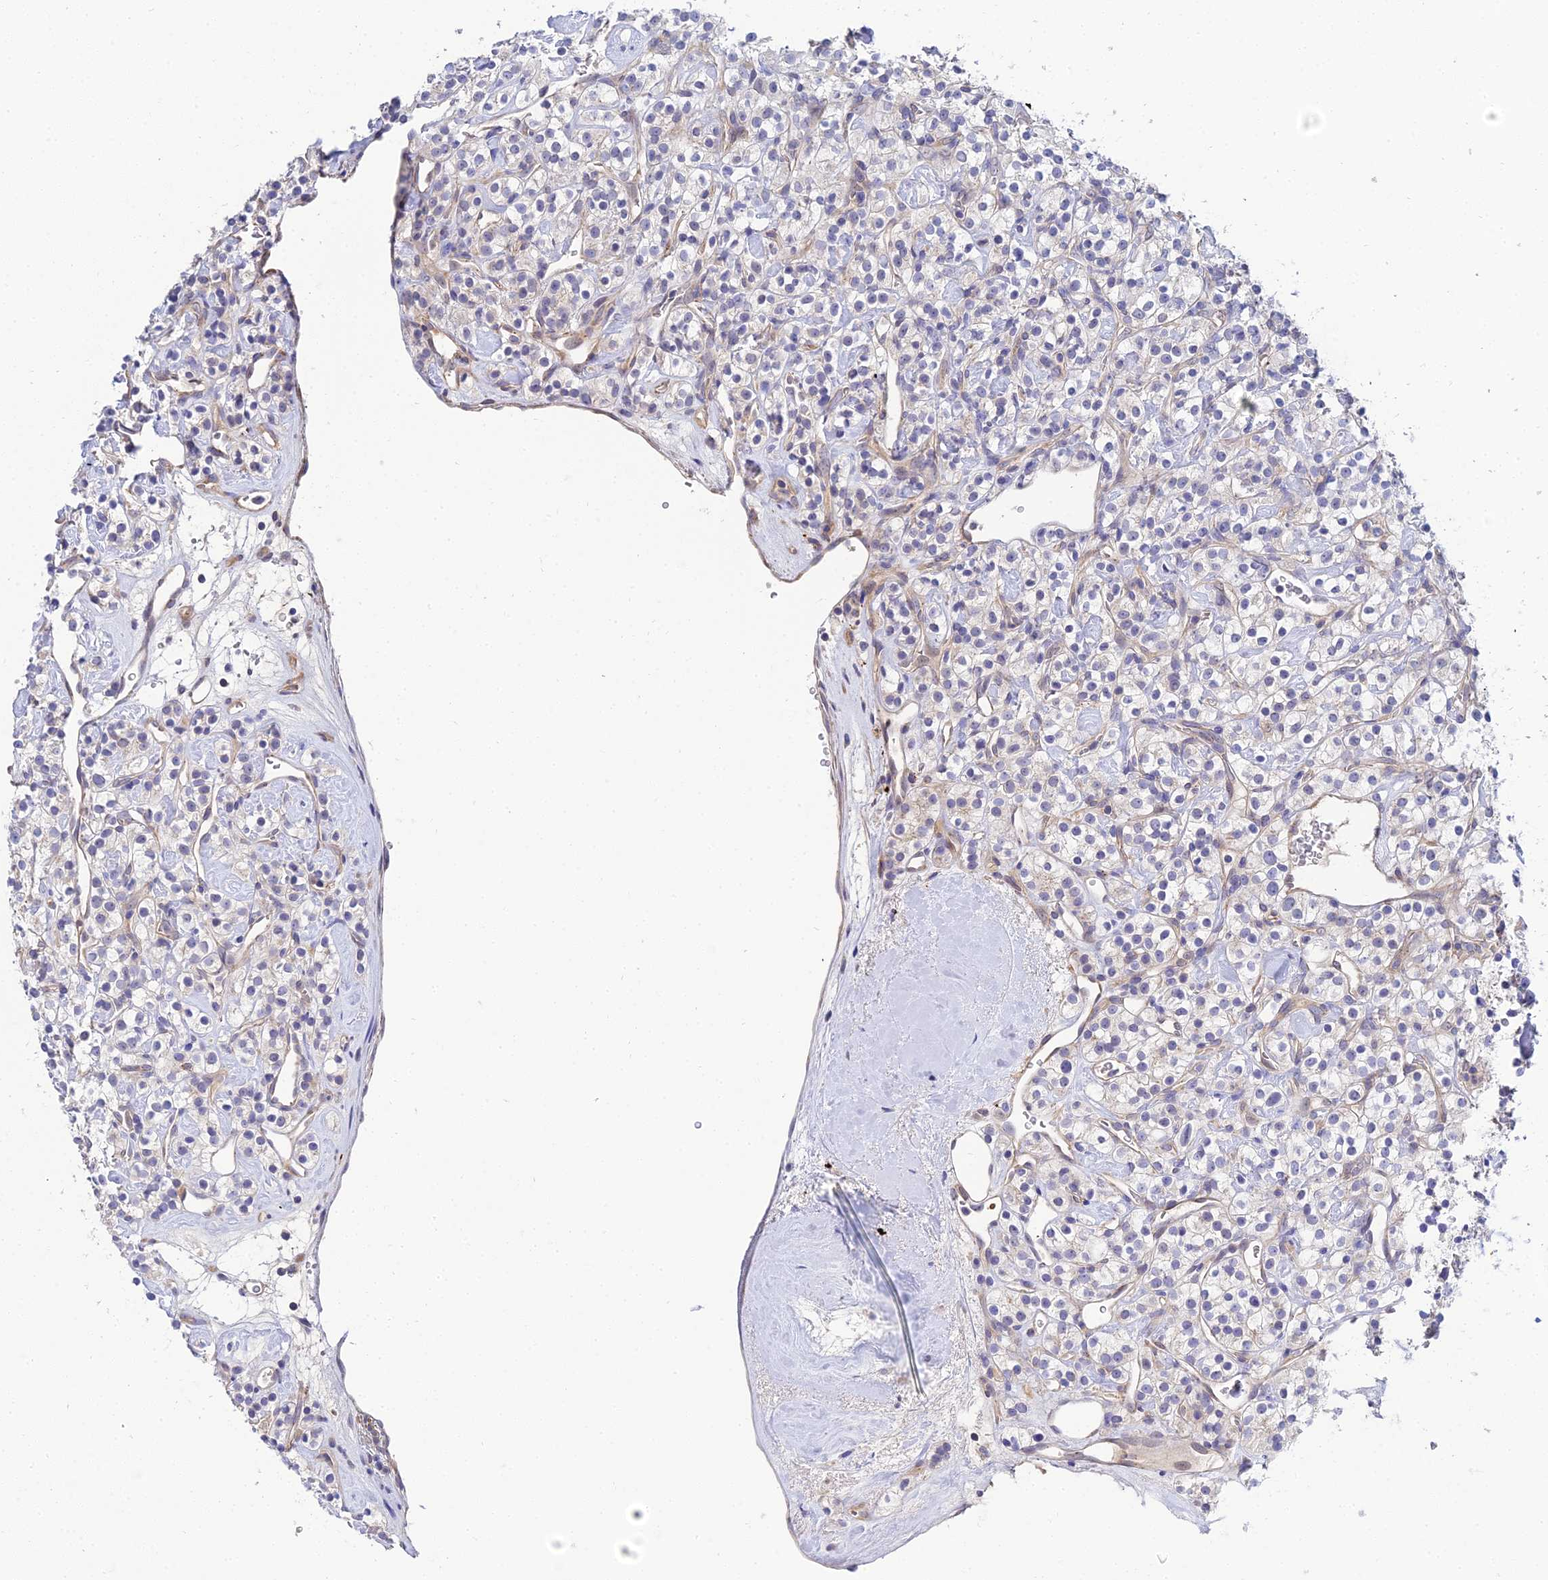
{"staining": {"intensity": "negative", "quantity": "none", "location": "none"}, "tissue": "renal cancer", "cell_type": "Tumor cells", "image_type": "cancer", "snomed": [{"axis": "morphology", "description": "Adenocarcinoma, NOS"}, {"axis": "topography", "description": "Kidney"}], "caption": "High power microscopy histopathology image of an IHC histopathology image of renal cancer (adenocarcinoma), revealing no significant positivity in tumor cells. (DAB (3,3'-diaminobenzidine) IHC visualized using brightfield microscopy, high magnification).", "gene": "APOBEC3H", "patient": {"sex": "male", "age": 77}}